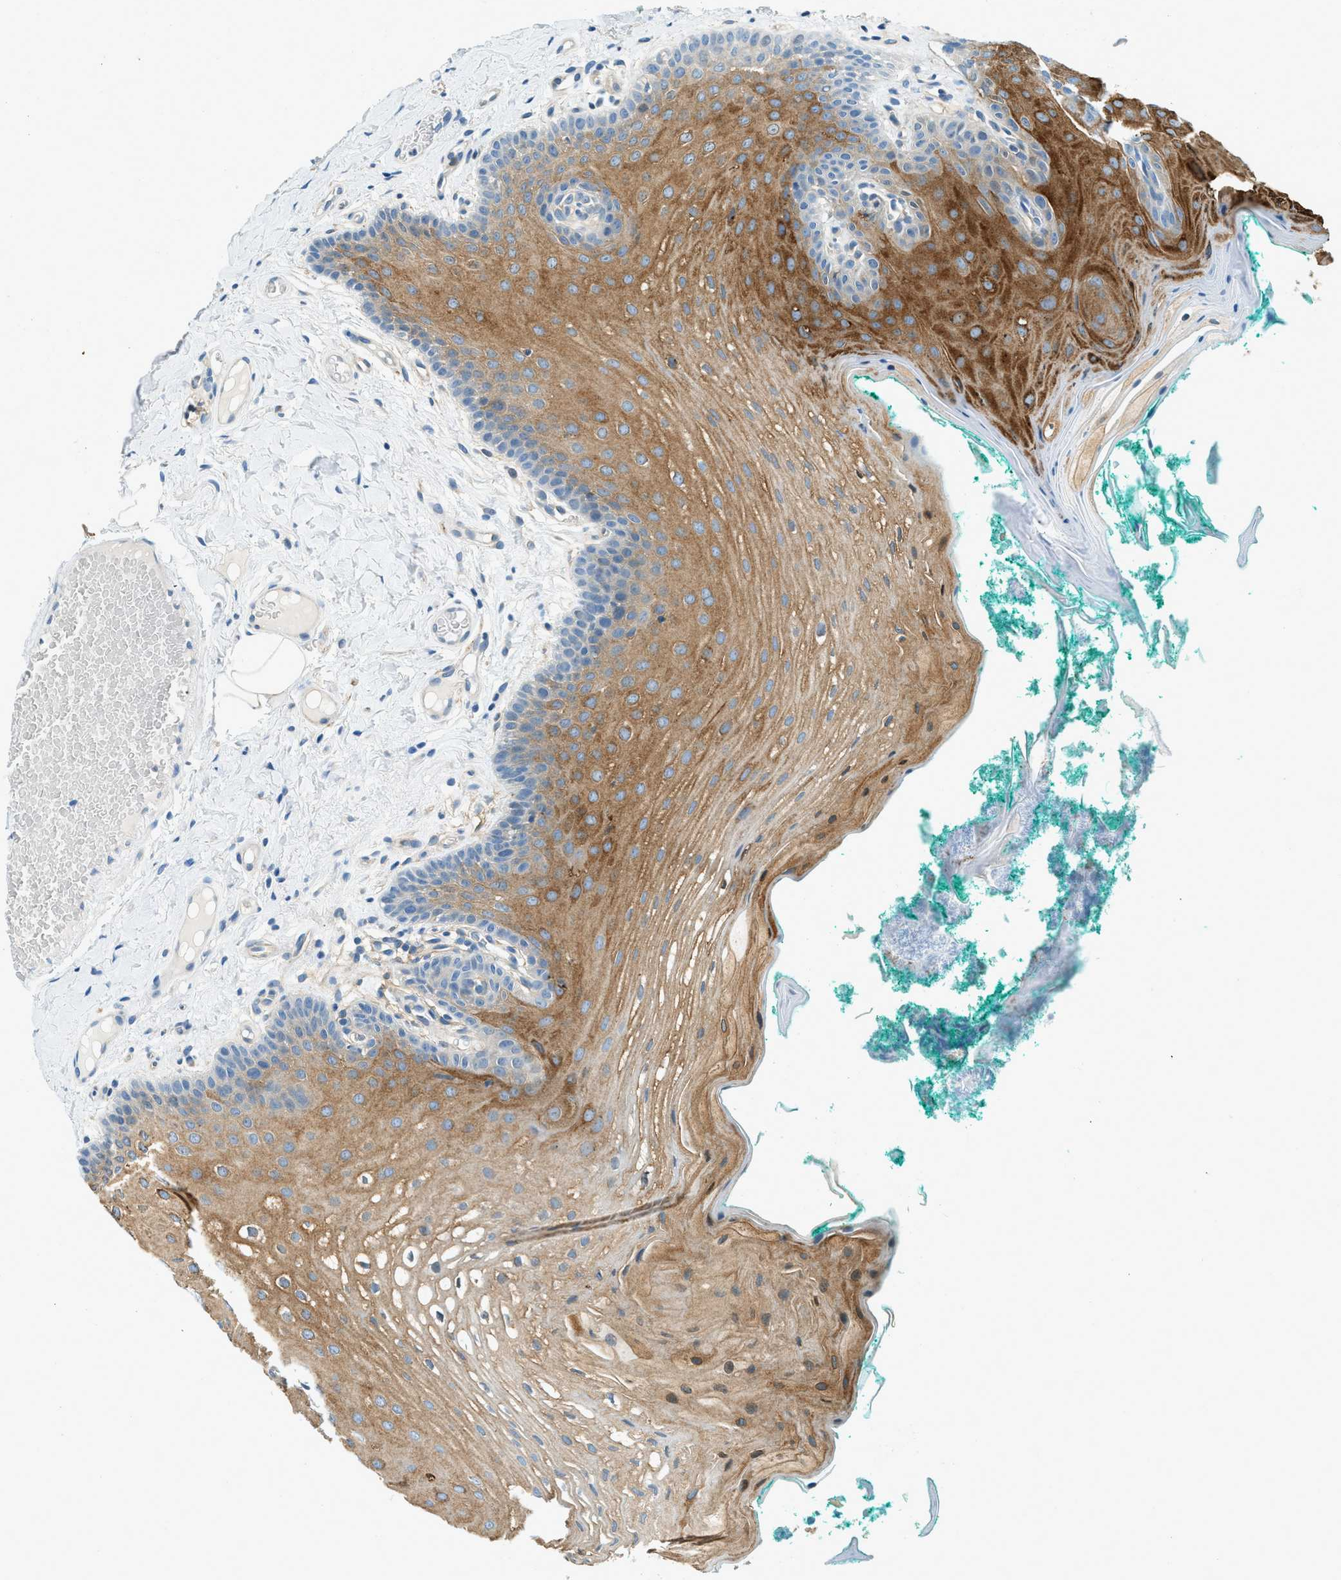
{"staining": {"intensity": "moderate", "quantity": ">75%", "location": "cytoplasmic/membranous"}, "tissue": "oral mucosa", "cell_type": "Squamous epithelial cells", "image_type": "normal", "snomed": [{"axis": "morphology", "description": "Normal tissue, NOS"}, {"axis": "topography", "description": "Oral tissue"}], "caption": "Normal oral mucosa exhibits moderate cytoplasmic/membranous positivity in approximately >75% of squamous epithelial cells.", "gene": "ZNF367", "patient": {"sex": "male", "age": 58}}